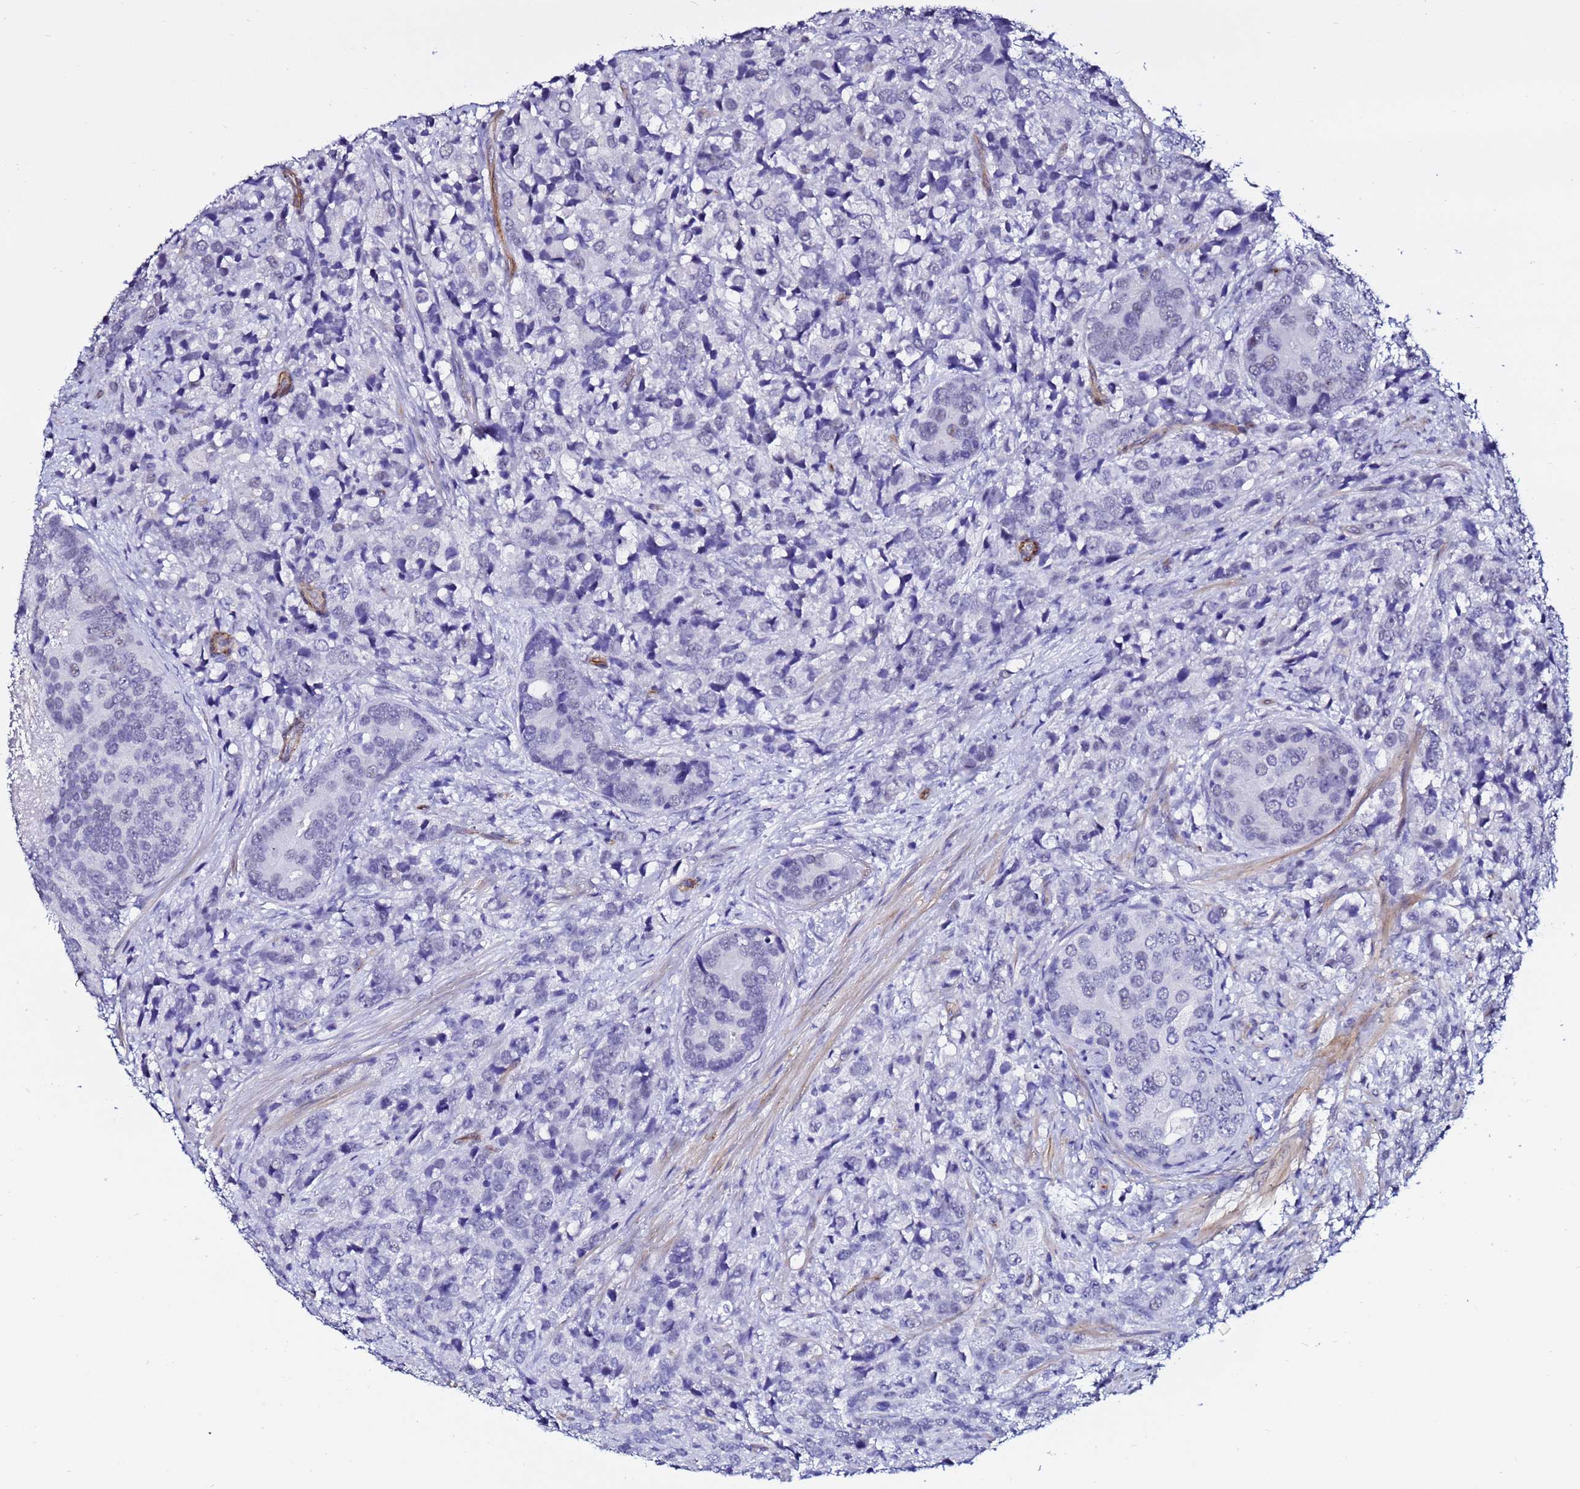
{"staining": {"intensity": "negative", "quantity": "none", "location": "none"}, "tissue": "prostate cancer", "cell_type": "Tumor cells", "image_type": "cancer", "snomed": [{"axis": "morphology", "description": "Adenocarcinoma, High grade"}, {"axis": "topography", "description": "Prostate"}], "caption": "DAB immunohistochemical staining of prostate cancer (adenocarcinoma (high-grade)) shows no significant staining in tumor cells.", "gene": "DEFB104A", "patient": {"sex": "male", "age": 62}}